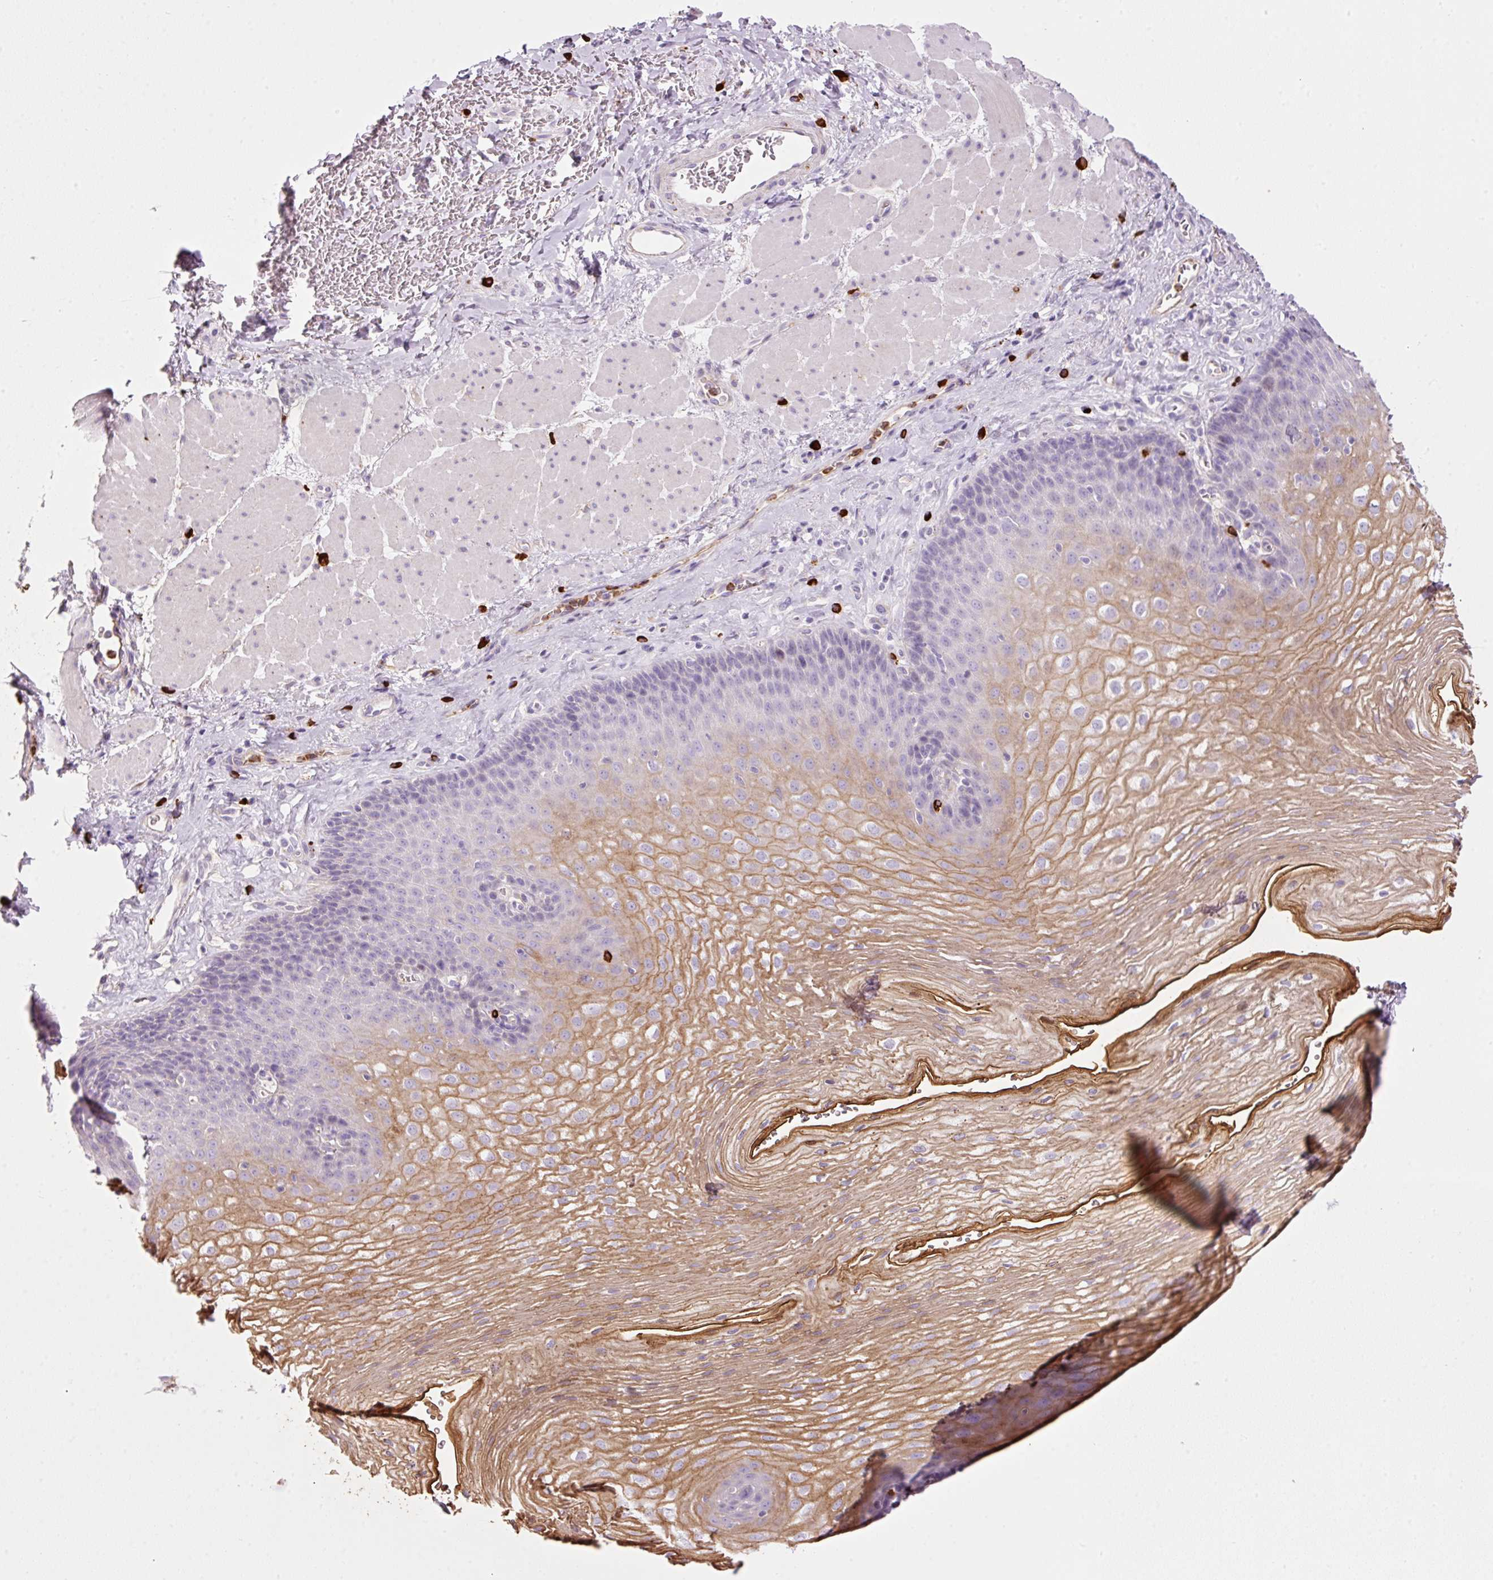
{"staining": {"intensity": "moderate", "quantity": "<25%", "location": "cytoplasmic/membranous"}, "tissue": "esophagus", "cell_type": "Squamous epithelial cells", "image_type": "normal", "snomed": [{"axis": "morphology", "description": "Normal tissue, NOS"}, {"axis": "topography", "description": "Esophagus"}], "caption": "A brown stain shows moderate cytoplasmic/membranous staining of a protein in squamous epithelial cells of normal human esophagus. (DAB (3,3'-diaminobenzidine) IHC, brown staining for protein, blue staining for nuclei).", "gene": "TMC8", "patient": {"sex": "female", "age": 66}}